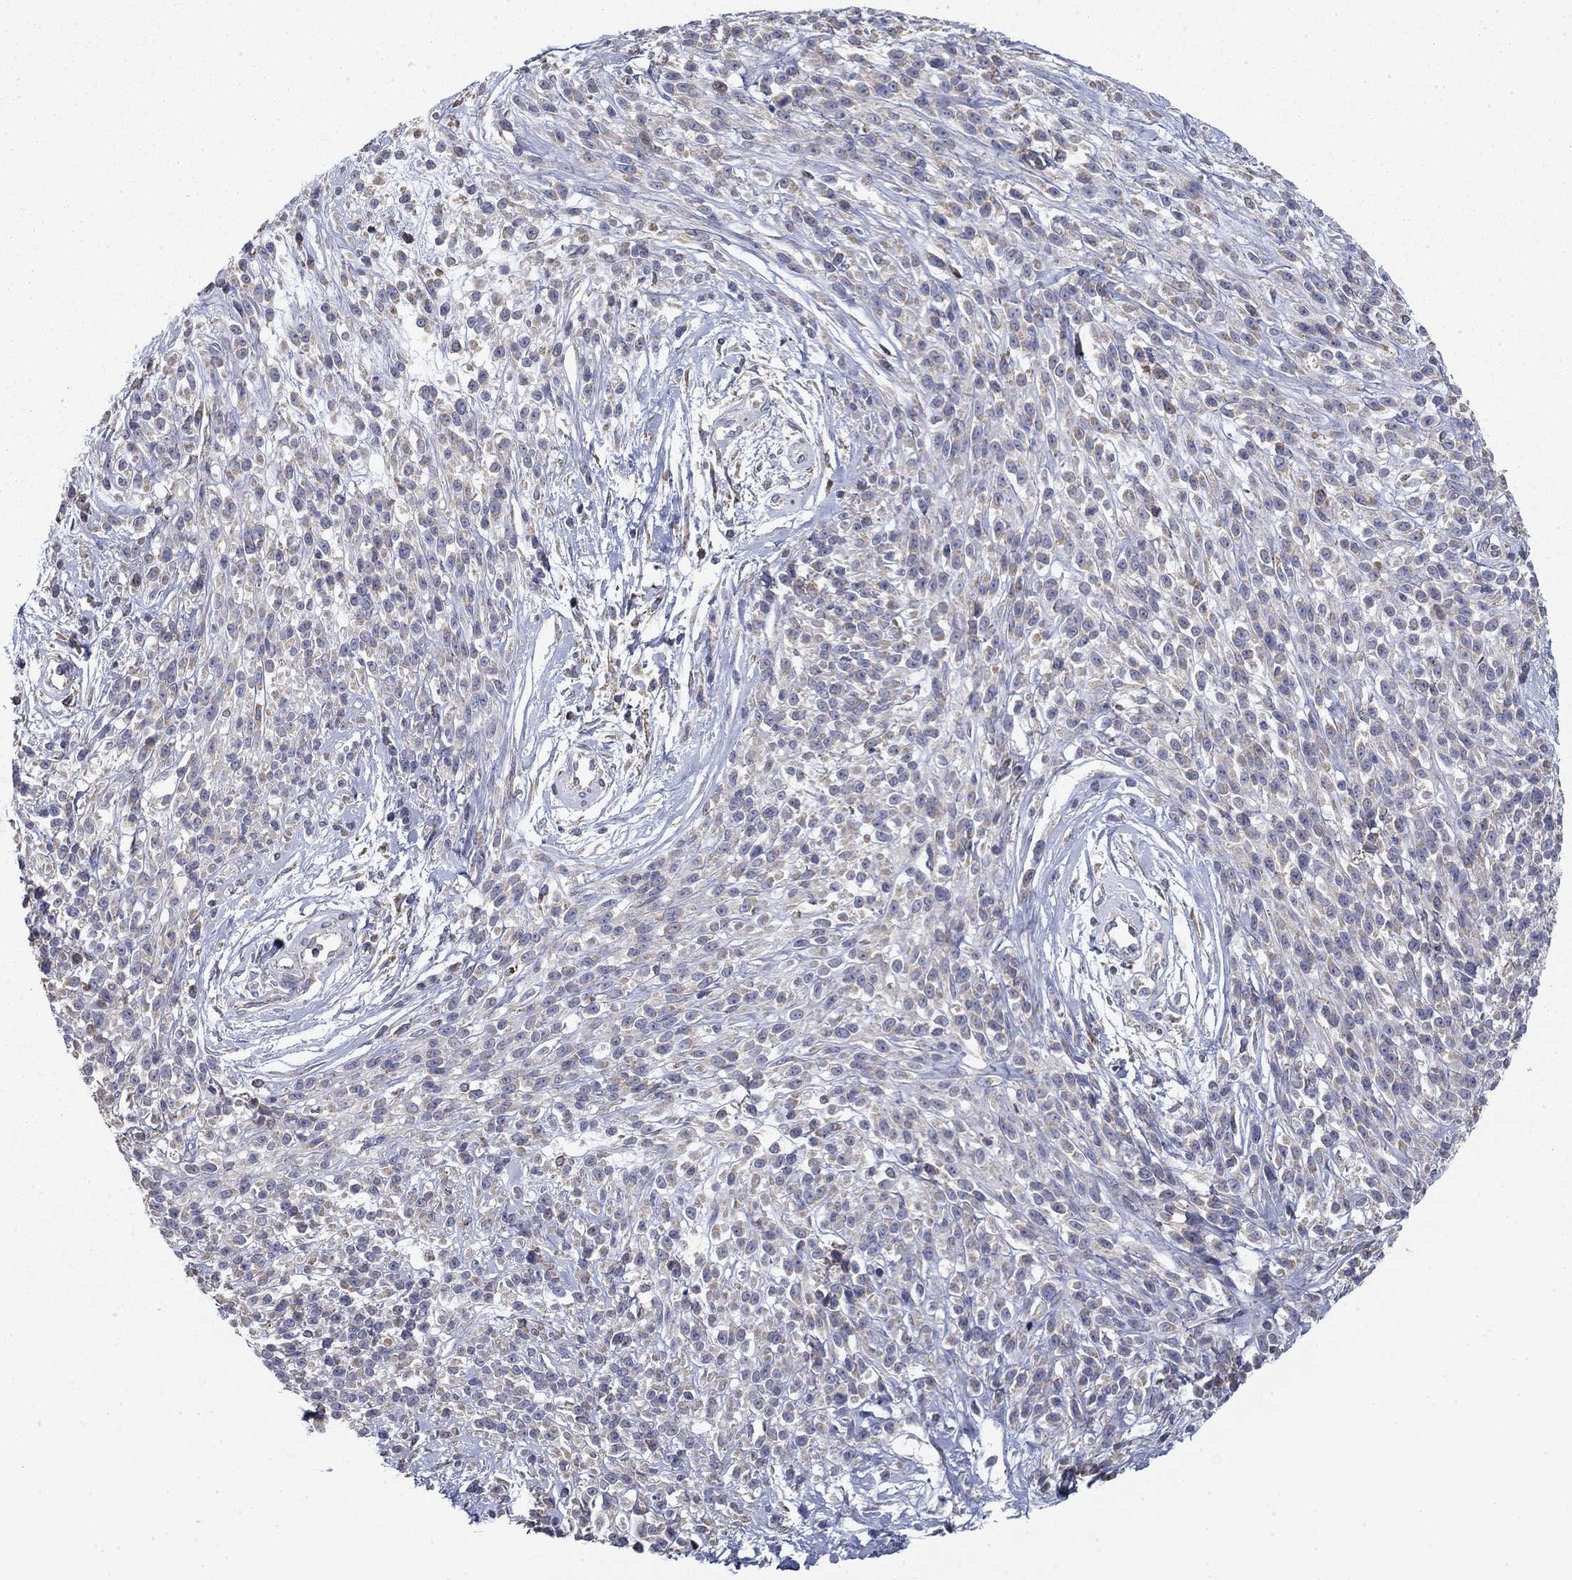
{"staining": {"intensity": "negative", "quantity": "none", "location": "none"}, "tissue": "melanoma", "cell_type": "Tumor cells", "image_type": "cancer", "snomed": [{"axis": "morphology", "description": "Malignant melanoma, NOS"}, {"axis": "topography", "description": "Skin"}, {"axis": "topography", "description": "Skin of trunk"}], "caption": "An immunohistochemistry histopathology image of melanoma is shown. There is no staining in tumor cells of melanoma.", "gene": "MMAA", "patient": {"sex": "male", "age": 74}}